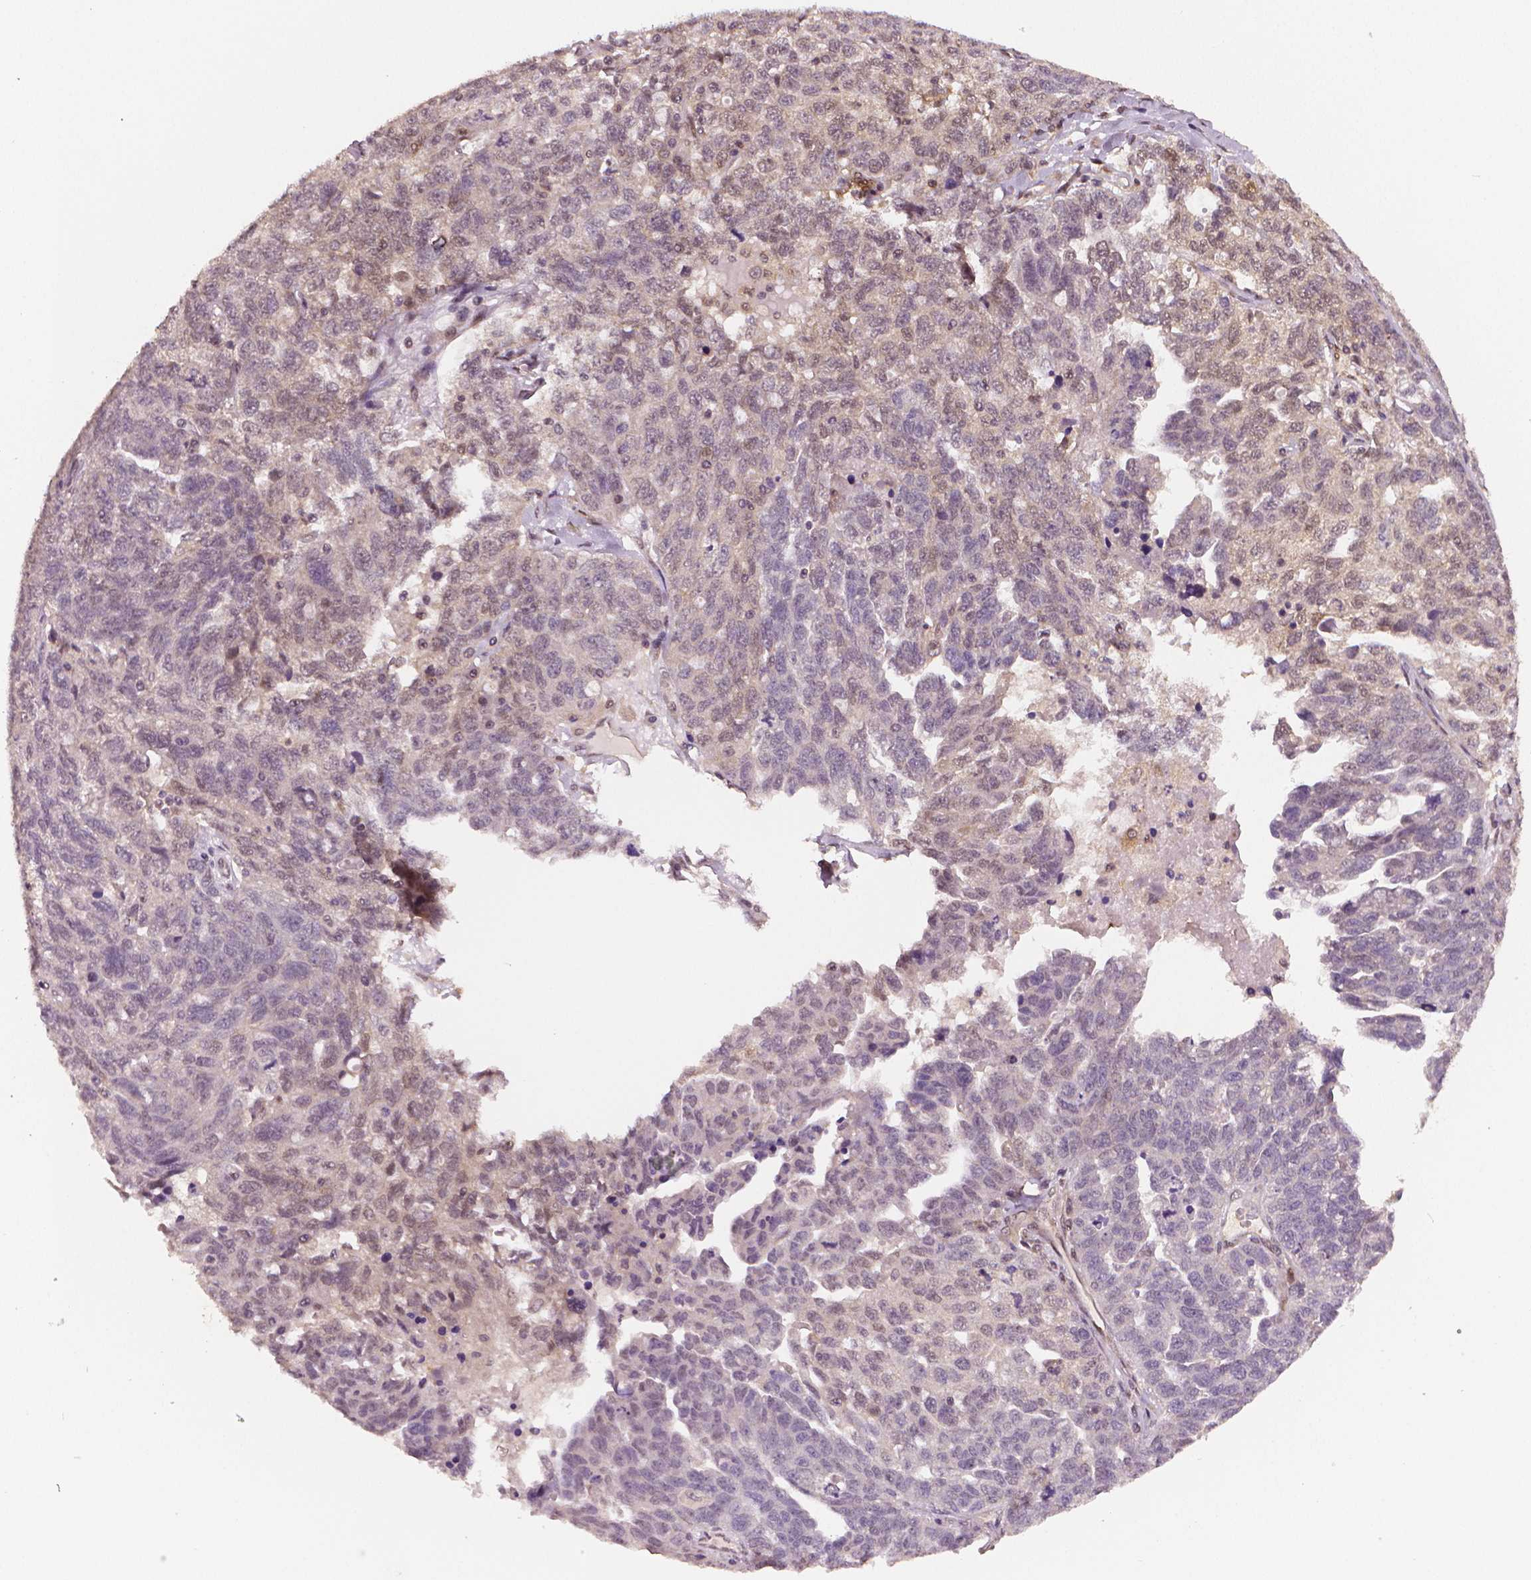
{"staining": {"intensity": "weak", "quantity": "<25%", "location": "nuclear"}, "tissue": "ovarian cancer", "cell_type": "Tumor cells", "image_type": "cancer", "snomed": [{"axis": "morphology", "description": "Cystadenocarcinoma, serous, NOS"}, {"axis": "topography", "description": "Ovary"}], "caption": "Tumor cells are negative for brown protein staining in ovarian cancer (serous cystadenocarcinoma).", "gene": "STAT3", "patient": {"sex": "female", "age": 71}}